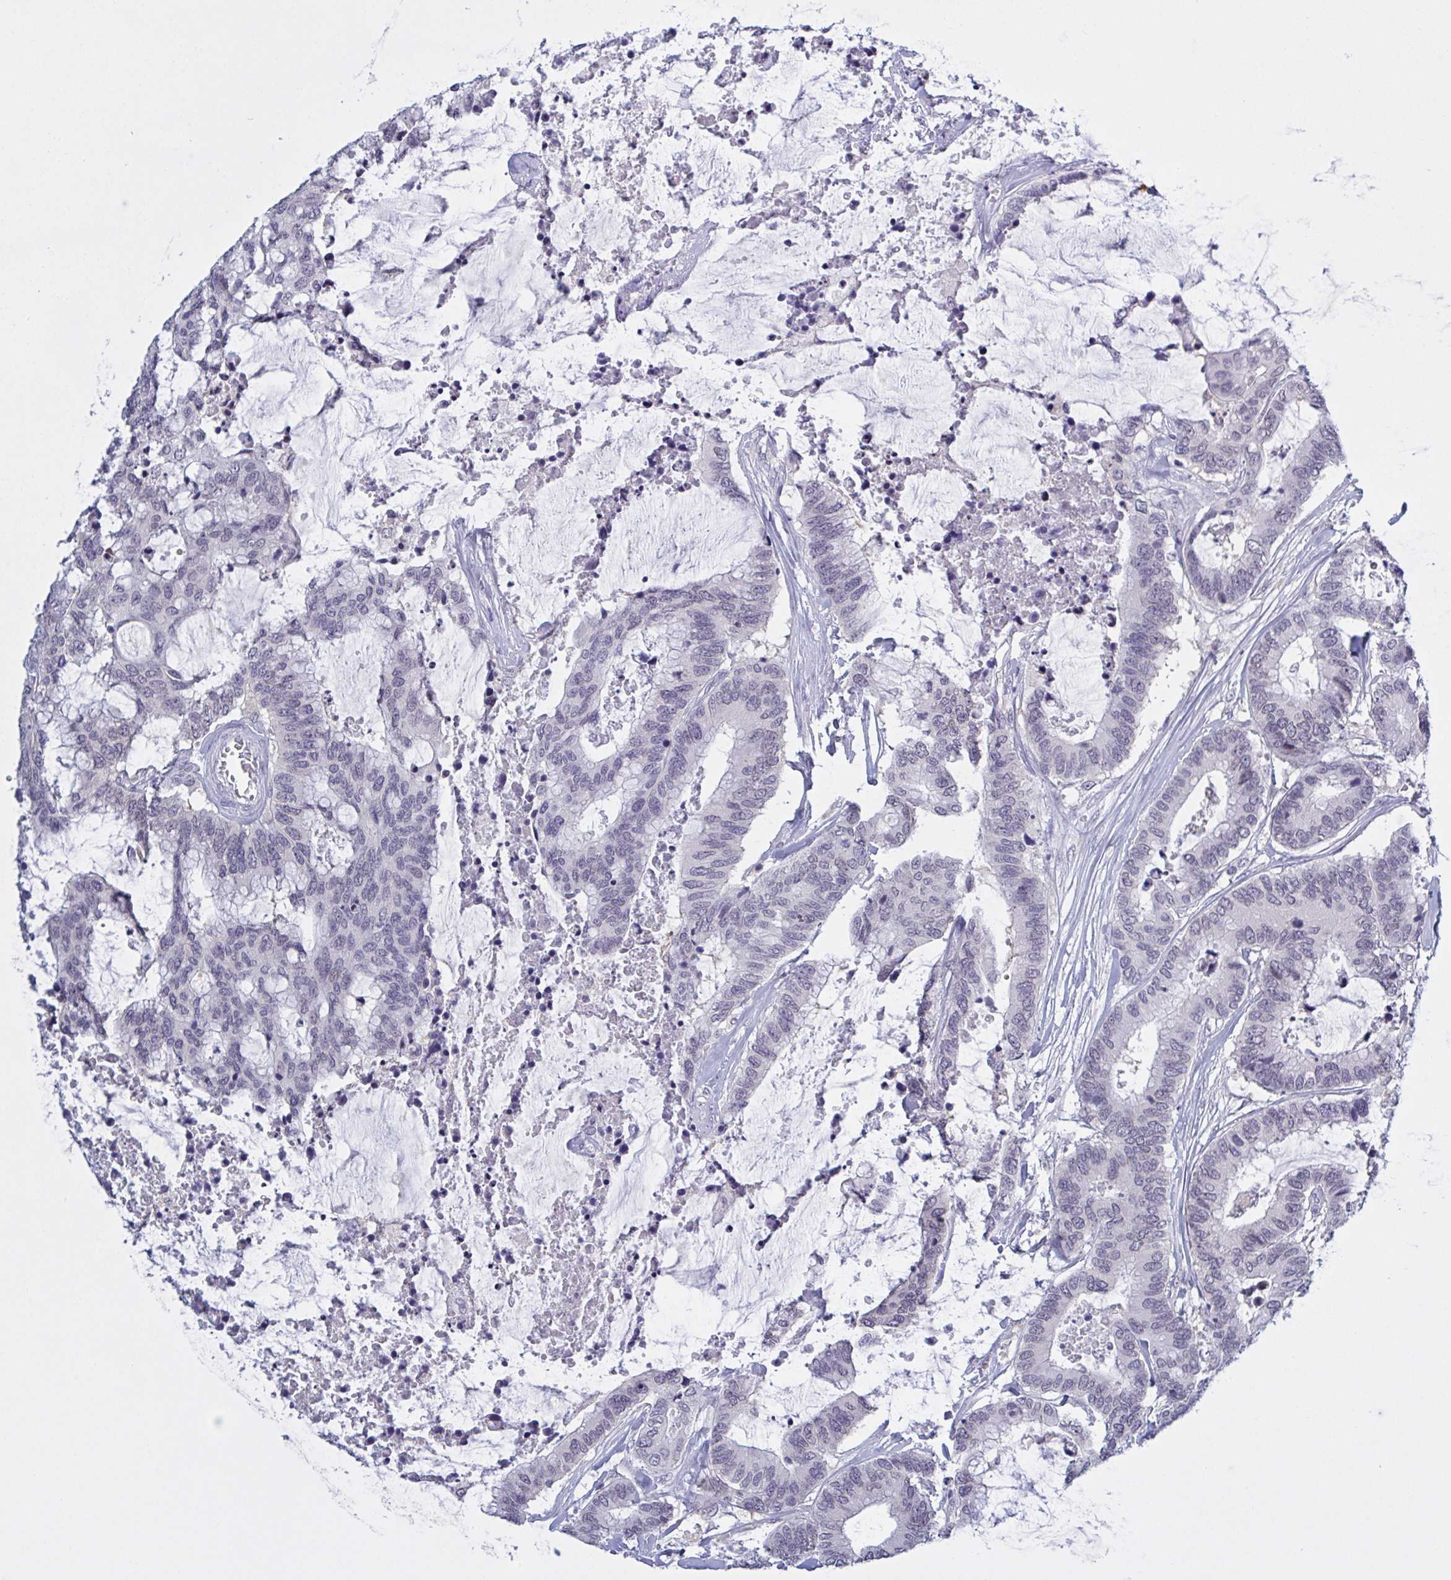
{"staining": {"intensity": "negative", "quantity": "none", "location": "none"}, "tissue": "colorectal cancer", "cell_type": "Tumor cells", "image_type": "cancer", "snomed": [{"axis": "morphology", "description": "Adenocarcinoma, NOS"}, {"axis": "topography", "description": "Rectum"}], "caption": "Immunohistochemistry (IHC) of colorectal adenocarcinoma displays no positivity in tumor cells.", "gene": "SERPINB13", "patient": {"sex": "female", "age": 59}}